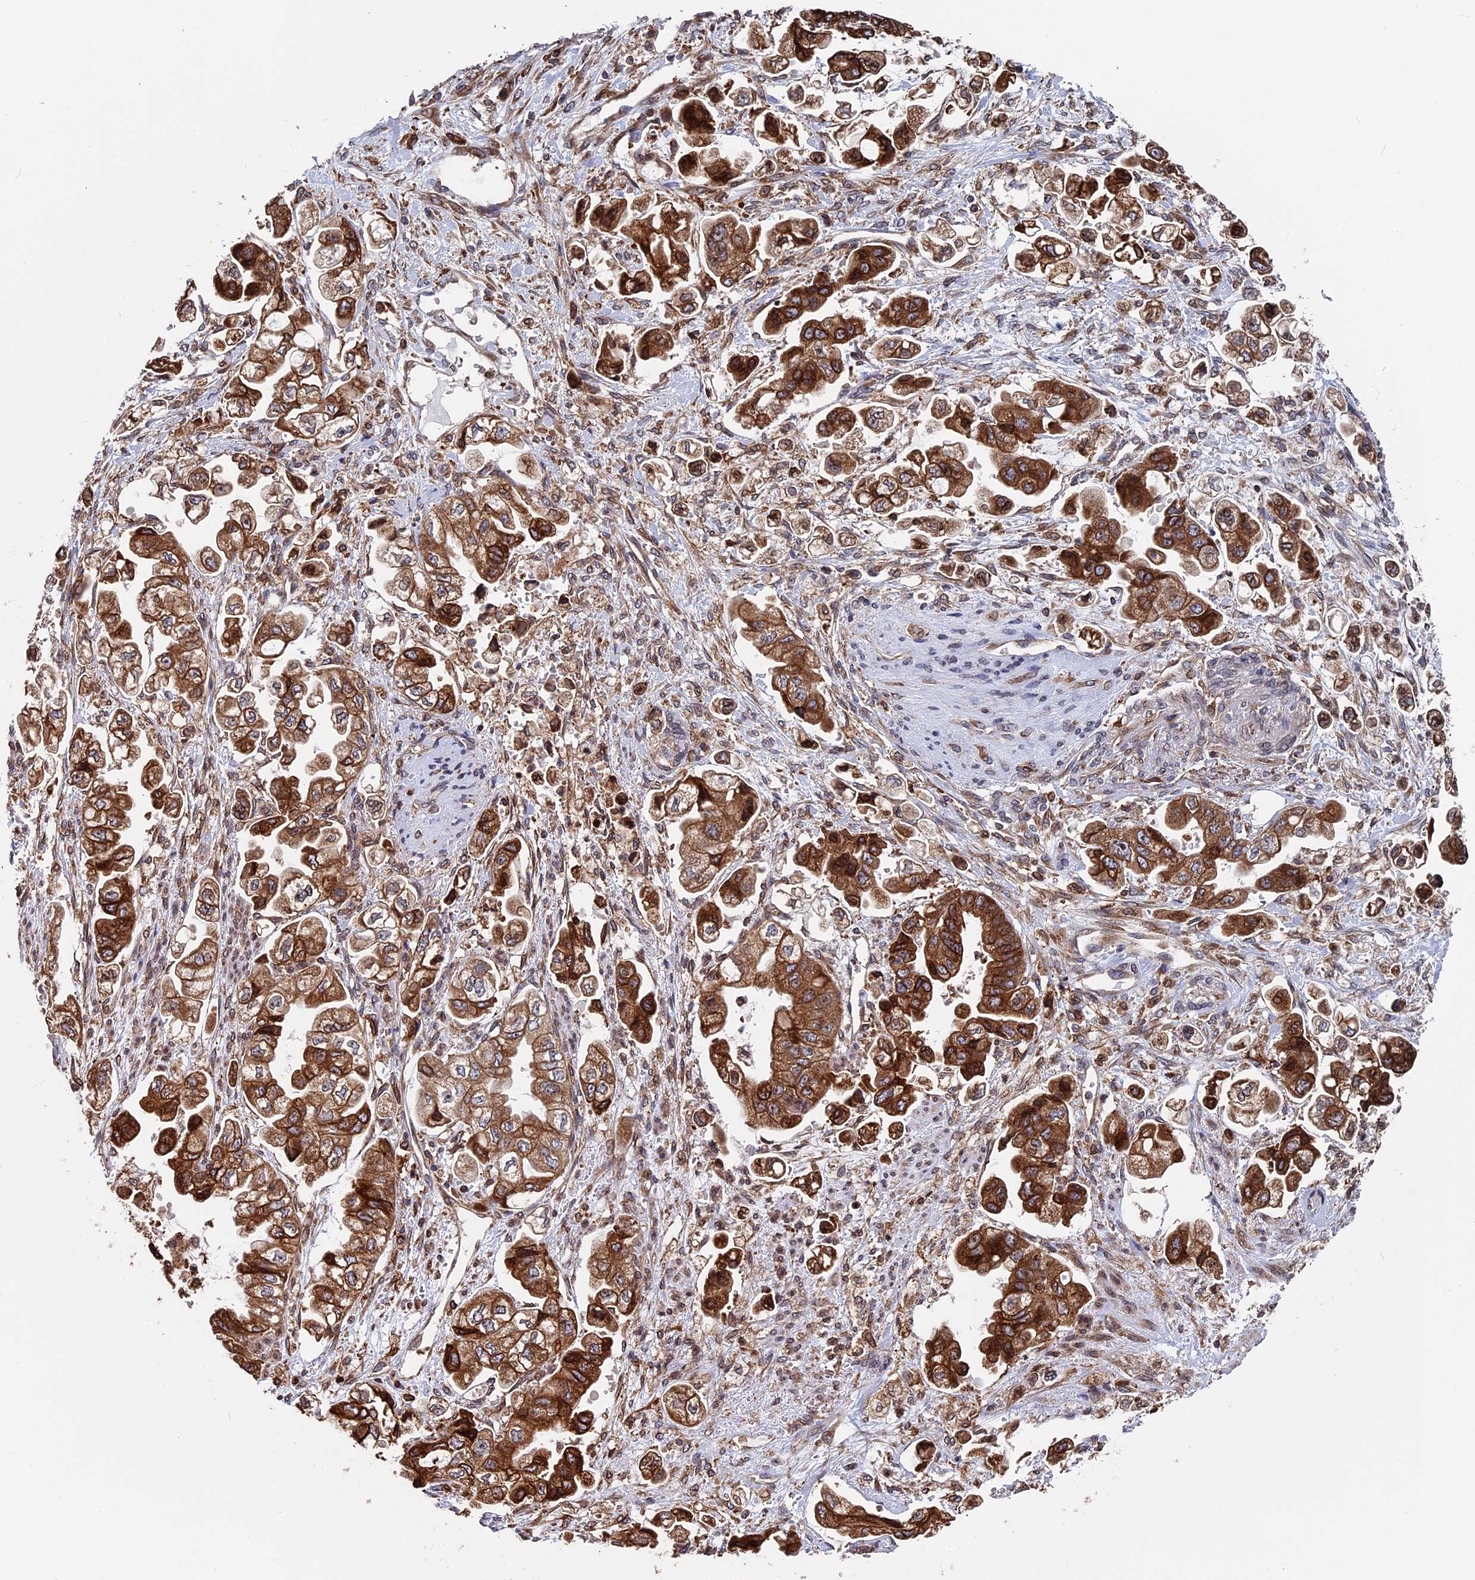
{"staining": {"intensity": "strong", "quantity": ">75%", "location": "cytoplasmic/membranous"}, "tissue": "stomach cancer", "cell_type": "Tumor cells", "image_type": "cancer", "snomed": [{"axis": "morphology", "description": "Adenocarcinoma, NOS"}, {"axis": "topography", "description": "Stomach"}], "caption": "IHC (DAB) staining of stomach cancer (adenocarcinoma) displays strong cytoplasmic/membranous protein expression in approximately >75% of tumor cells.", "gene": "RPUSD1", "patient": {"sex": "male", "age": 62}}